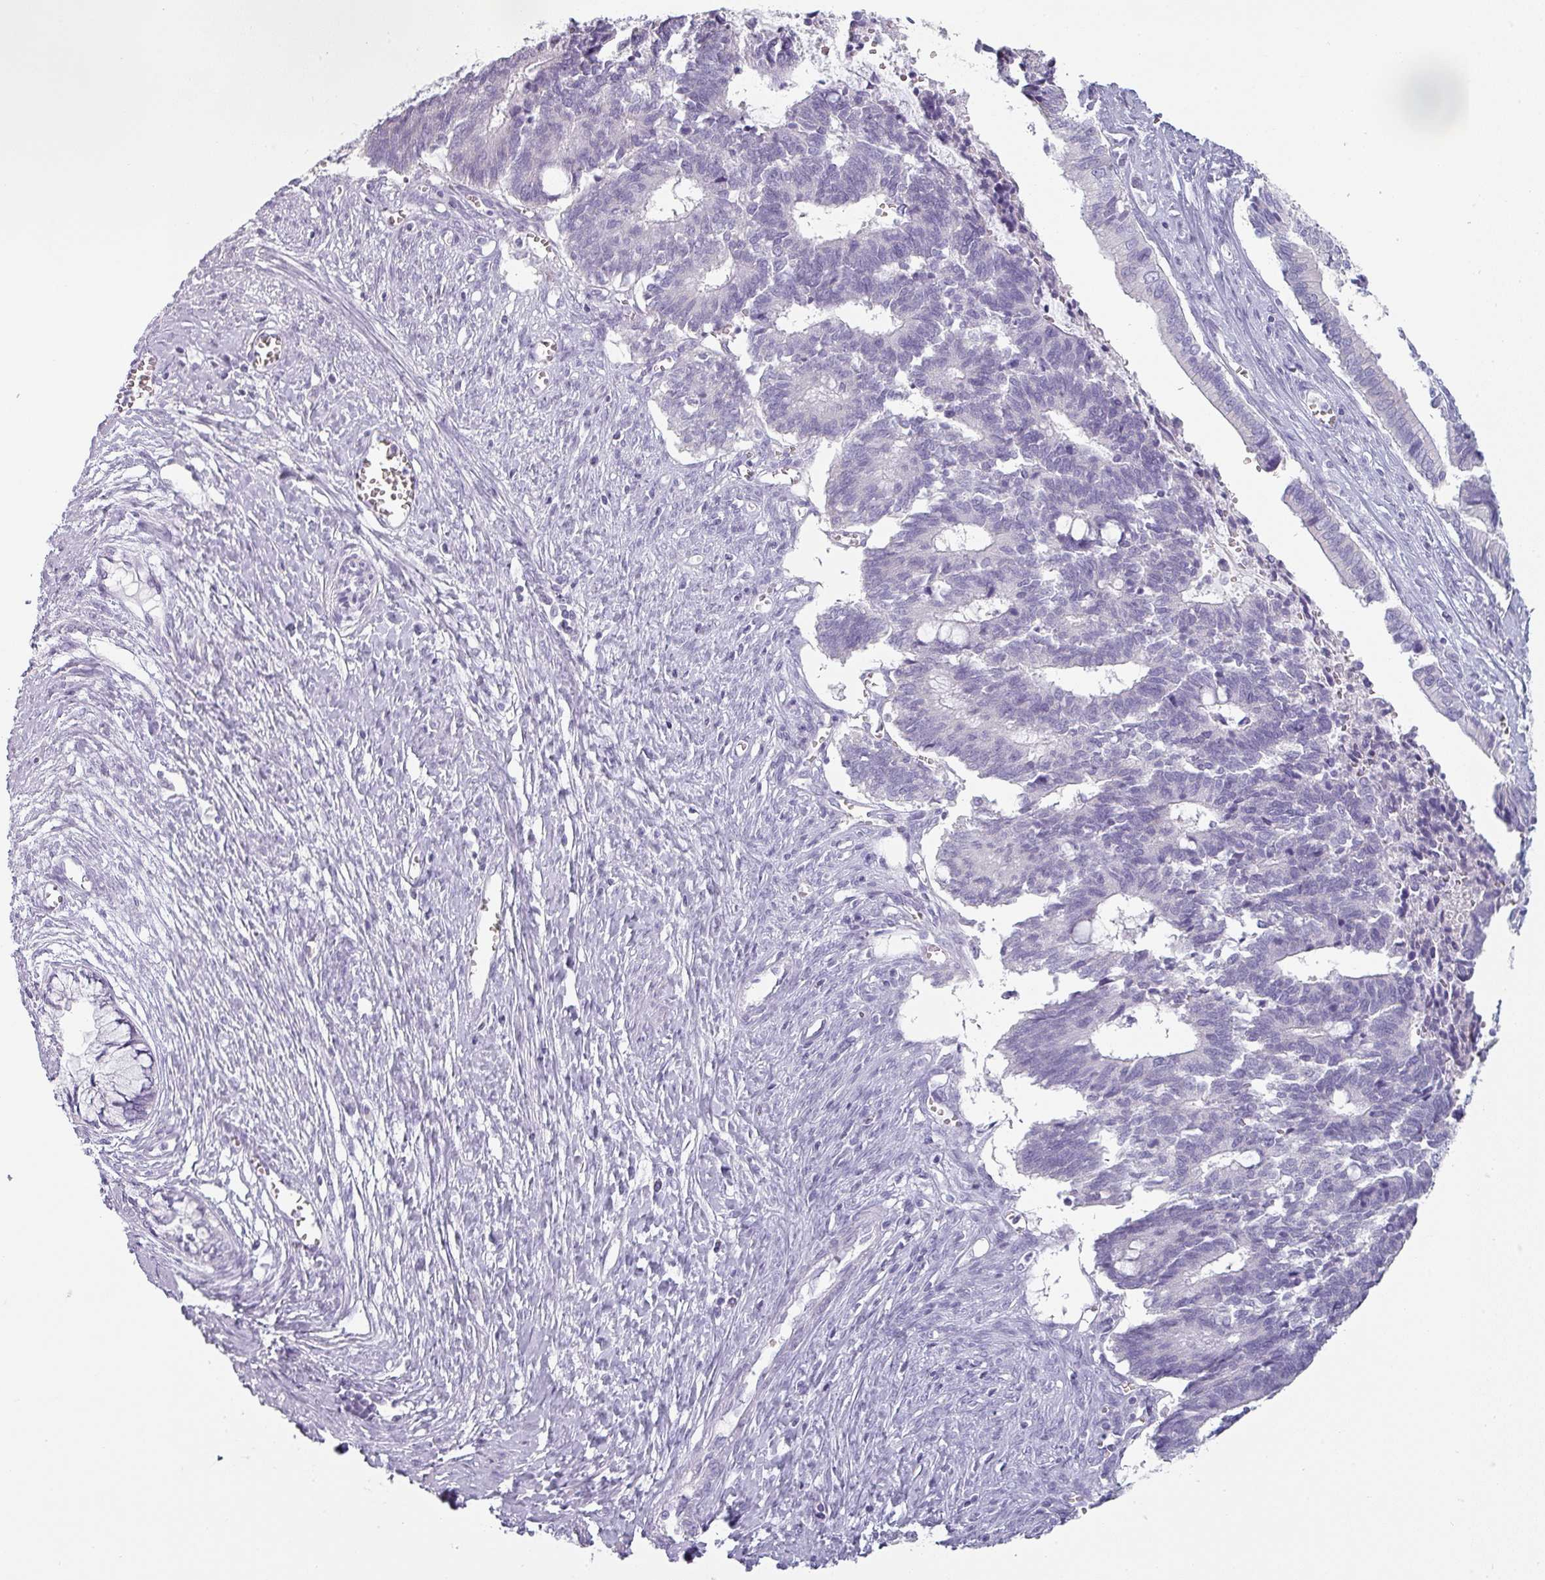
{"staining": {"intensity": "negative", "quantity": "none", "location": "none"}, "tissue": "cervical cancer", "cell_type": "Tumor cells", "image_type": "cancer", "snomed": [{"axis": "morphology", "description": "Adenocarcinoma, NOS"}, {"axis": "topography", "description": "Cervix"}], "caption": "High power microscopy photomicrograph of an immunohistochemistry photomicrograph of cervical adenocarcinoma, revealing no significant expression in tumor cells.", "gene": "SFTPA1", "patient": {"sex": "female", "age": 44}}